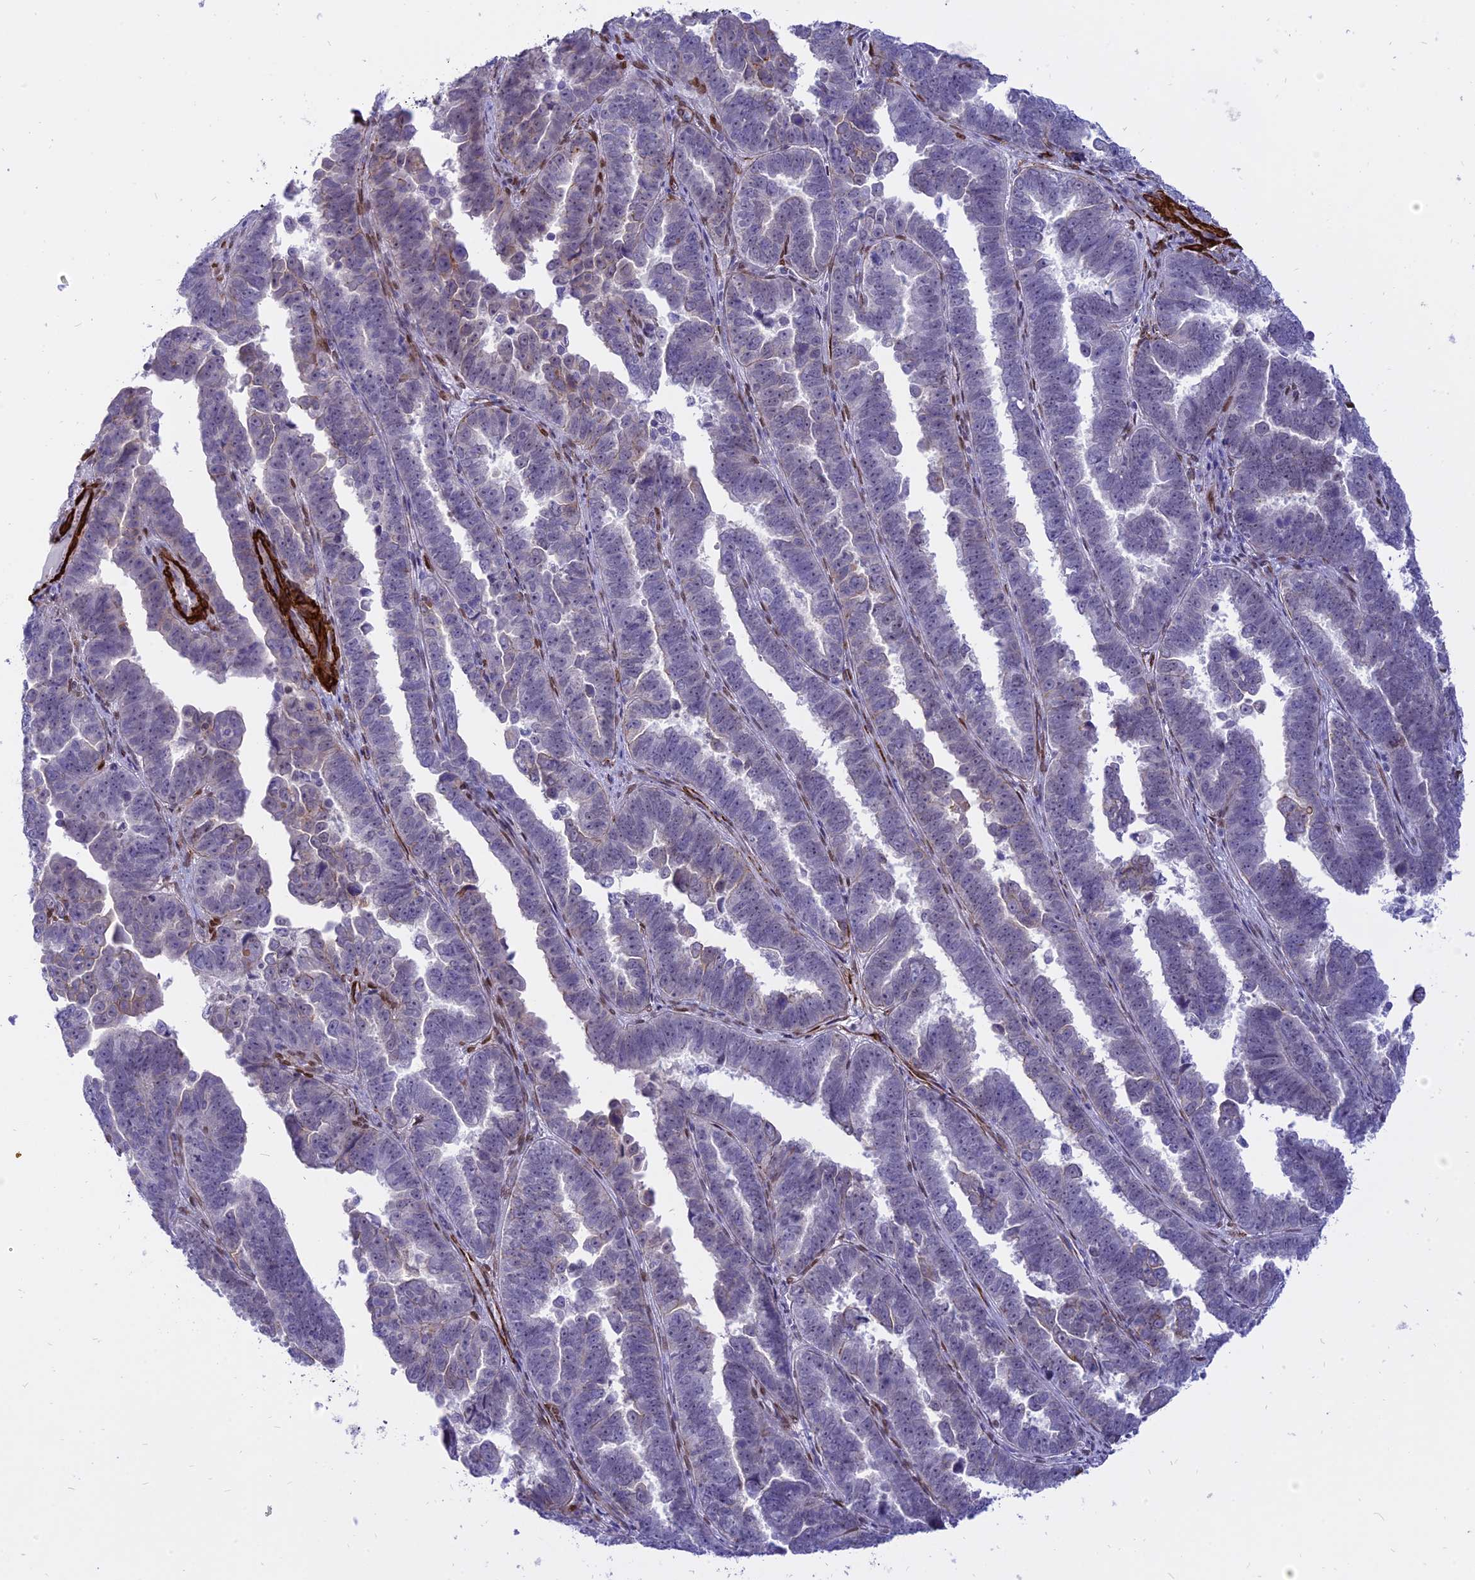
{"staining": {"intensity": "negative", "quantity": "none", "location": "none"}, "tissue": "endometrial cancer", "cell_type": "Tumor cells", "image_type": "cancer", "snomed": [{"axis": "morphology", "description": "Adenocarcinoma, NOS"}, {"axis": "topography", "description": "Endometrium"}], "caption": "Endometrial cancer was stained to show a protein in brown. There is no significant positivity in tumor cells.", "gene": "CENPV", "patient": {"sex": "female", "age": 75}}